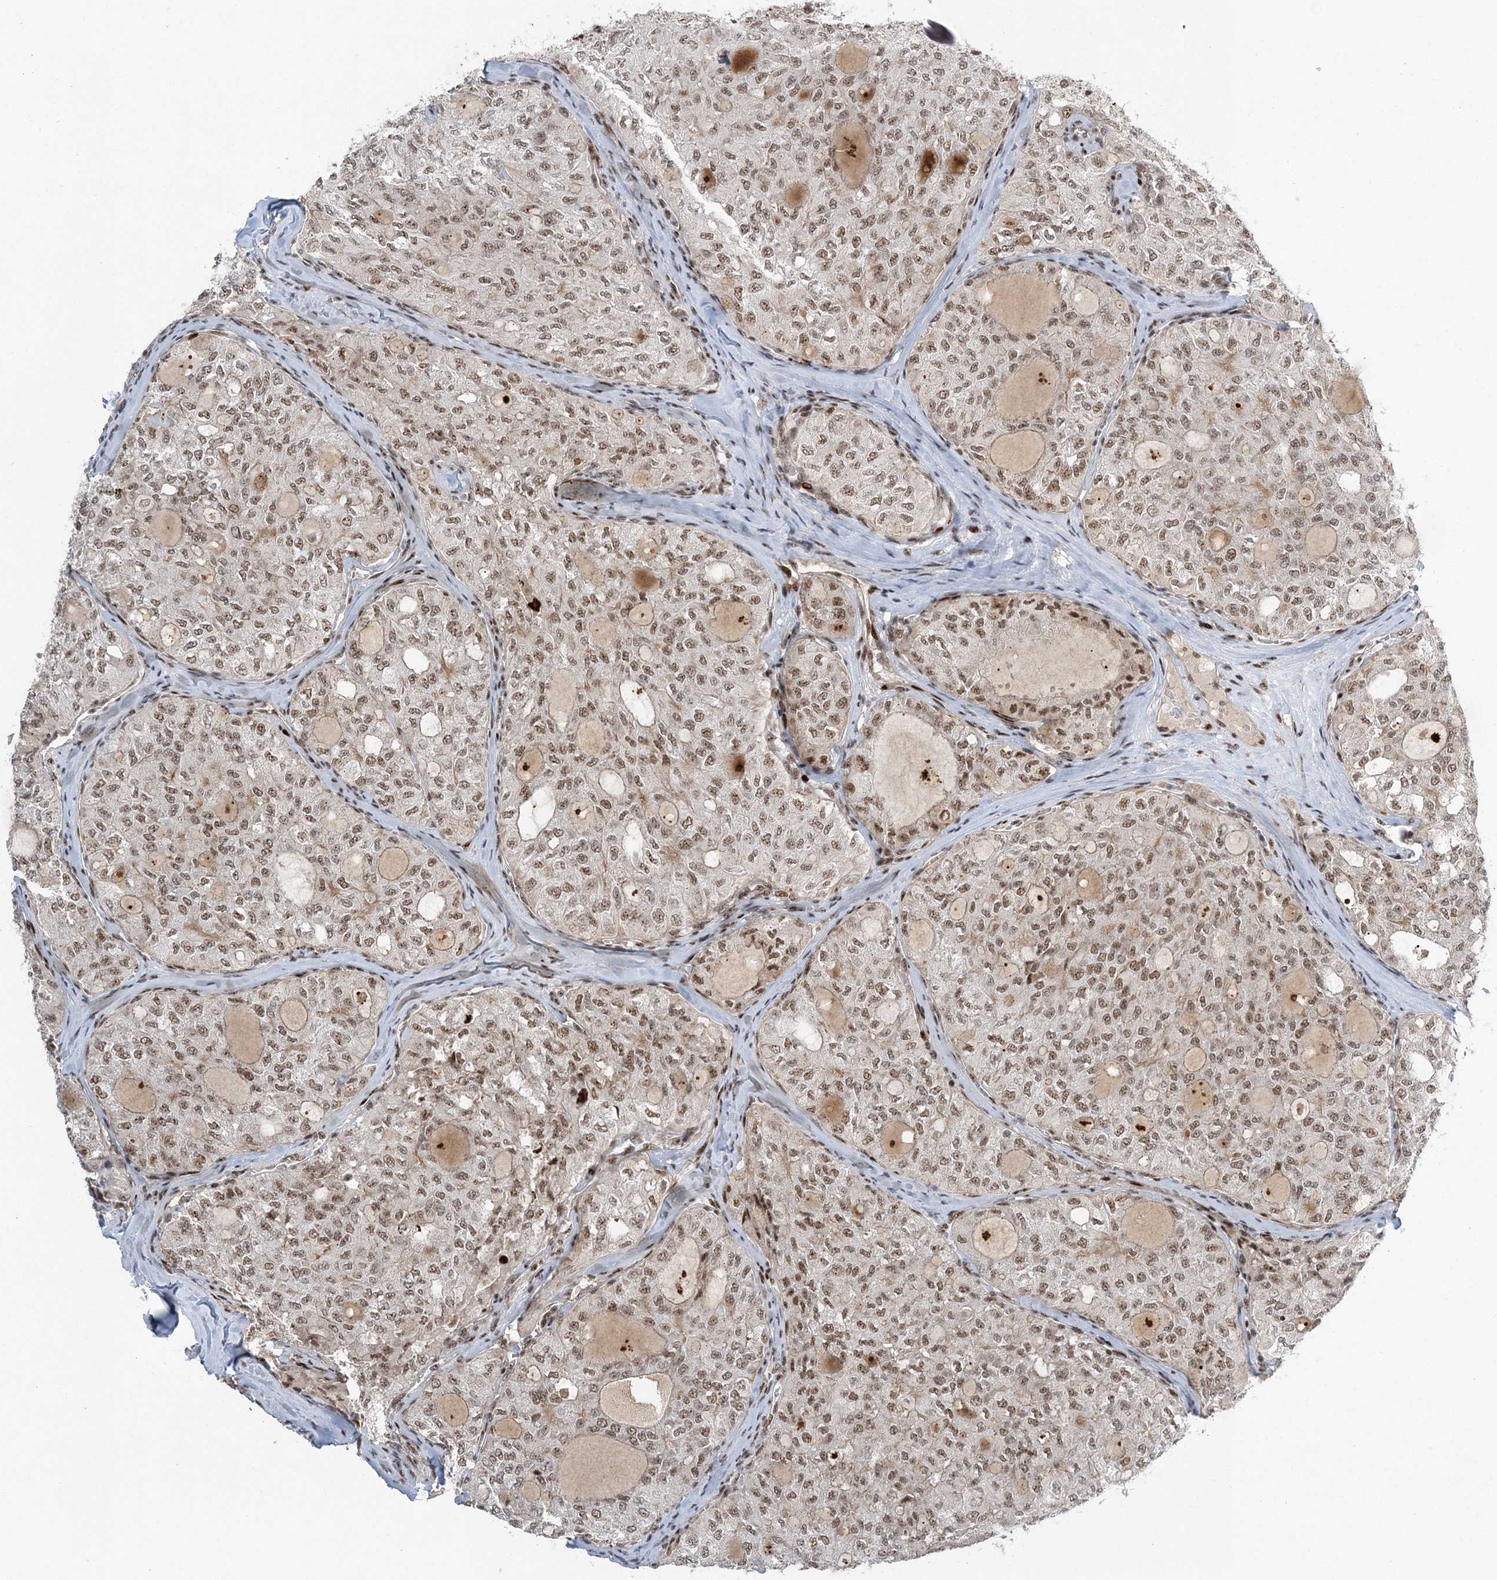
{"staining": {"intensity": "moderate", "quantity": ">75%", "location": "nuclear"}, "tissue": "thyroid cancer", "cell_type": "Tumor cells", "image_type": "cancer", "snomed": [{"axis": "morphology", "description": "Follicular adenoma carcinoma, NOS"}, {"axis": "topography", "description": "Thyroid gland"}], "caption": "The image displays staining of thyroid follicular adenoma carcinoma, revealing moderate nuclear protein staining (brown color) within tumor cells. Ihc stains the protein of interest in brown and the nuclei are stained blue.", "gene": "CWC22", "patient": {"sex": "male", "age": 75}}